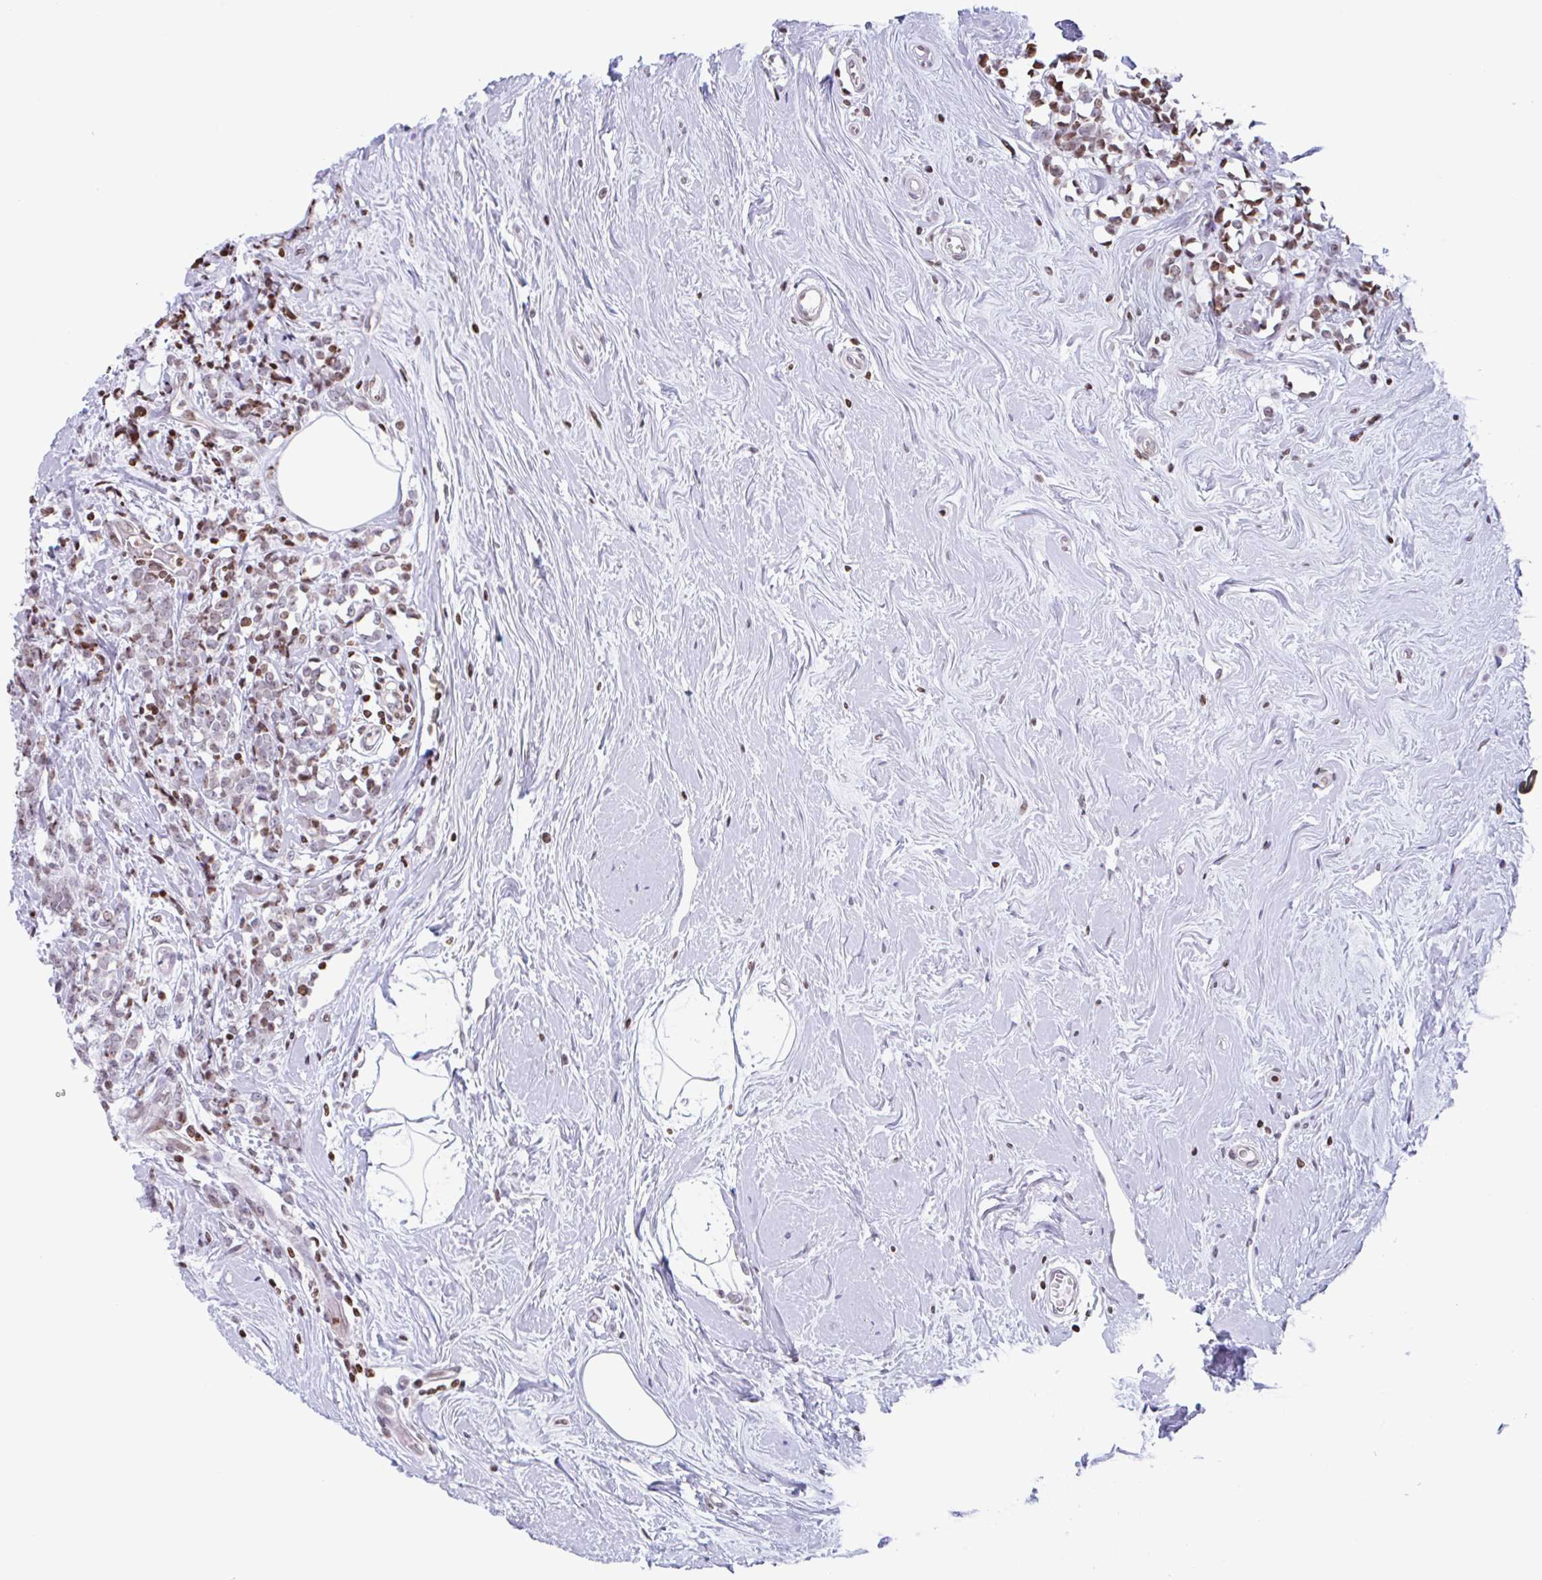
{"staining": {"intensity": "moderate", "quantity": ">75%", "location": "nuclear"}, "tissue": "breast cancer", "cell_type": "Tumor cells", "image_type": "cancer", "snomed": [{"axis": "morphology", "description": "Lobular carcinoma"}, {"axis": "topography", "description": "Breast"}], "caption": "Lobular carcinoma (breast) tissue shows moderate nuclear expression in approximately >75% of tumor cells, visualized by immunohistochemistry. The protein of interest is stained brown, and the nuclei are stained in blue (DAB IHC with brightfield microscopy, high magnification).", "gene": "NOL6", "patient": {"sex": "female", "age": 58}}